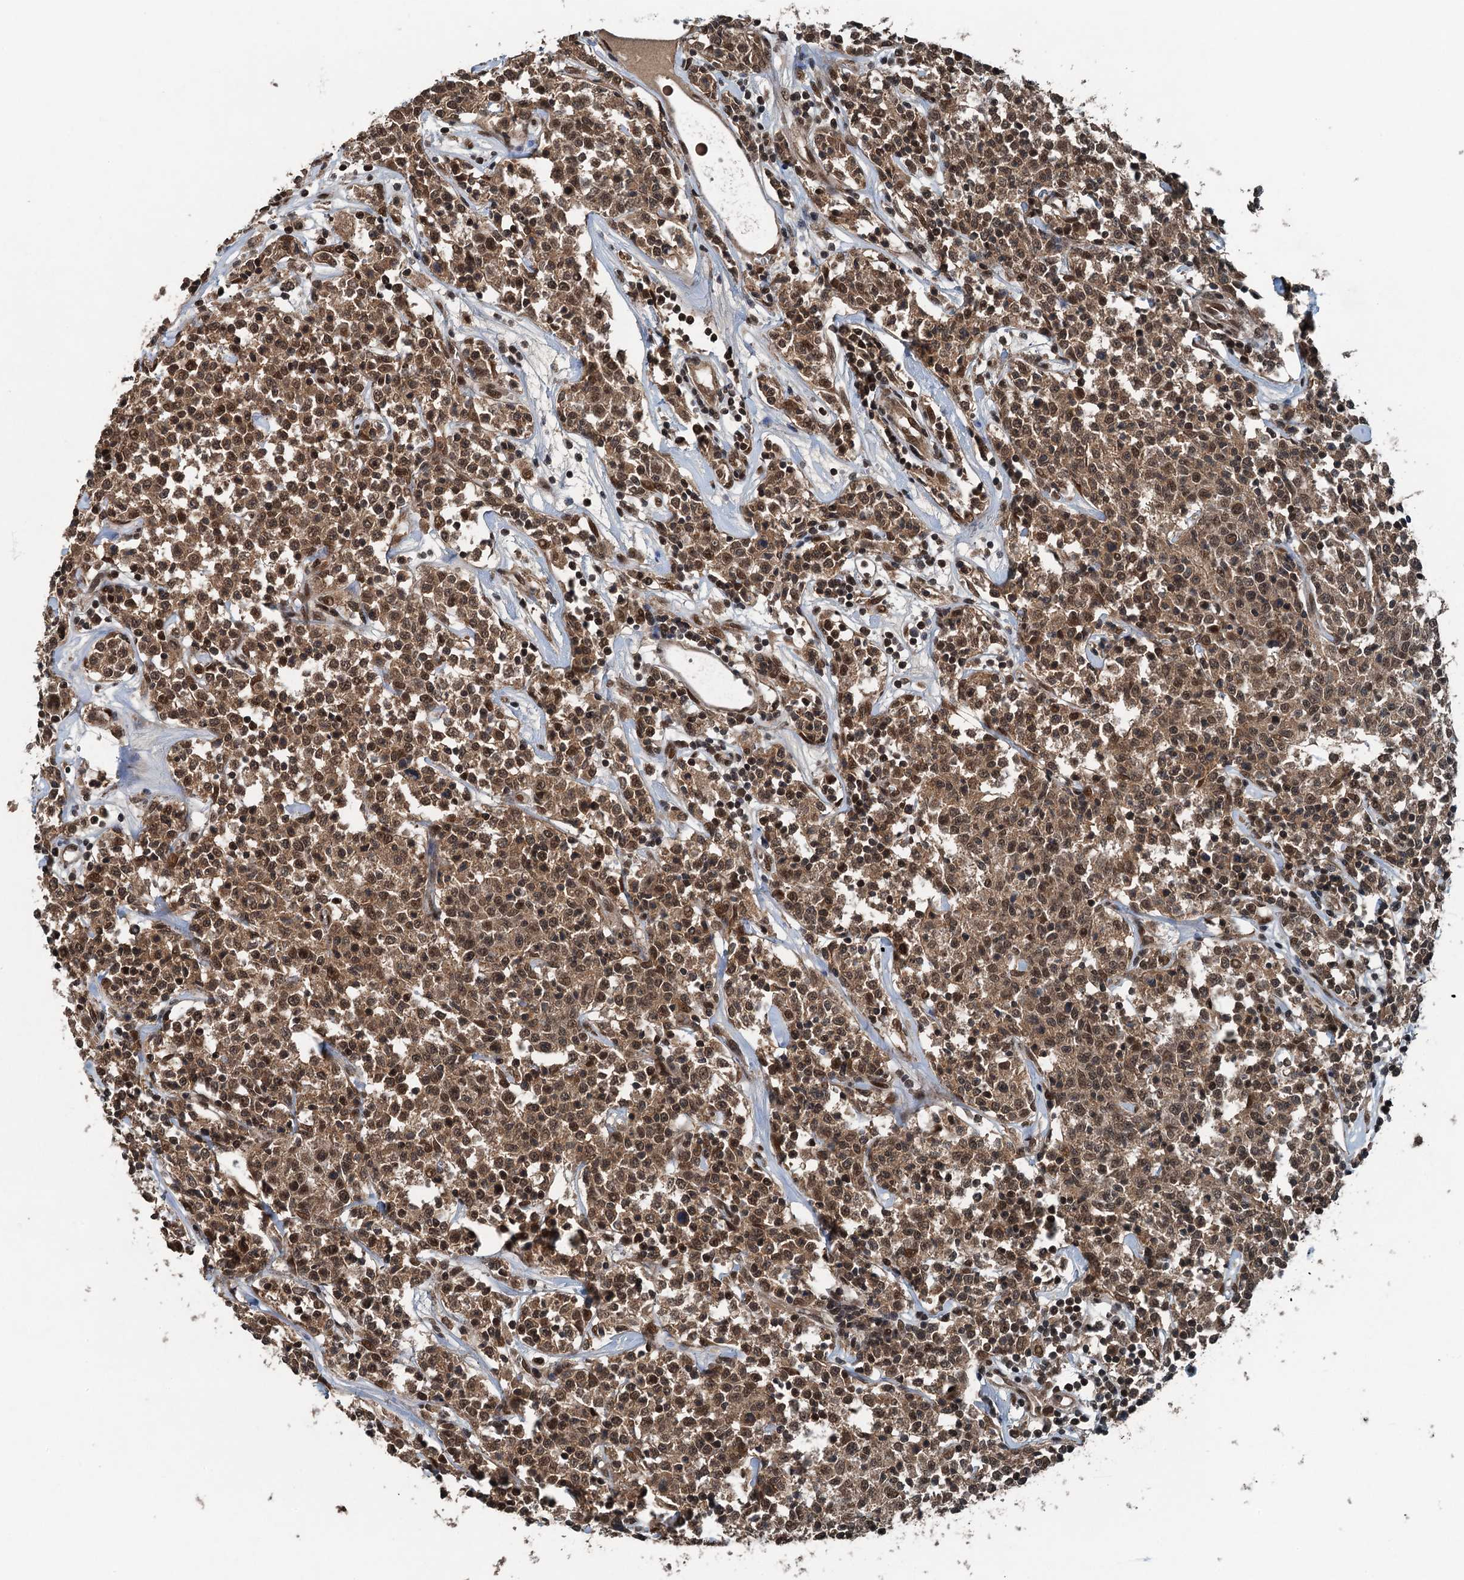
{"staining": {"intensity": "moderate", "quantity": ">75%", "location": "cytoplasmic/membranous,nuclear"}, "tissue": "lymphoma", "cell_type": "Tumor cells", "image_type": "cancer", "snomed": [{"axis": "morphology", "description": "Malignant lymphoma, non-Hodgkin's type, Low grade"}, {"axis": "topography", "description": "Small intestine"}], "caption": "Immunohistochemistry (IHC) photomicrograph of human low-grade malignant lymphoma, non-Hodgkin's type stained for a protein (brown), which displays medium levels of moderate cytoplasmic/membranous and nuclear positivity in approximately >75% of tumor cells.", "gene": "UBXN6", "patient": {"sex": "female", "age": 59}}